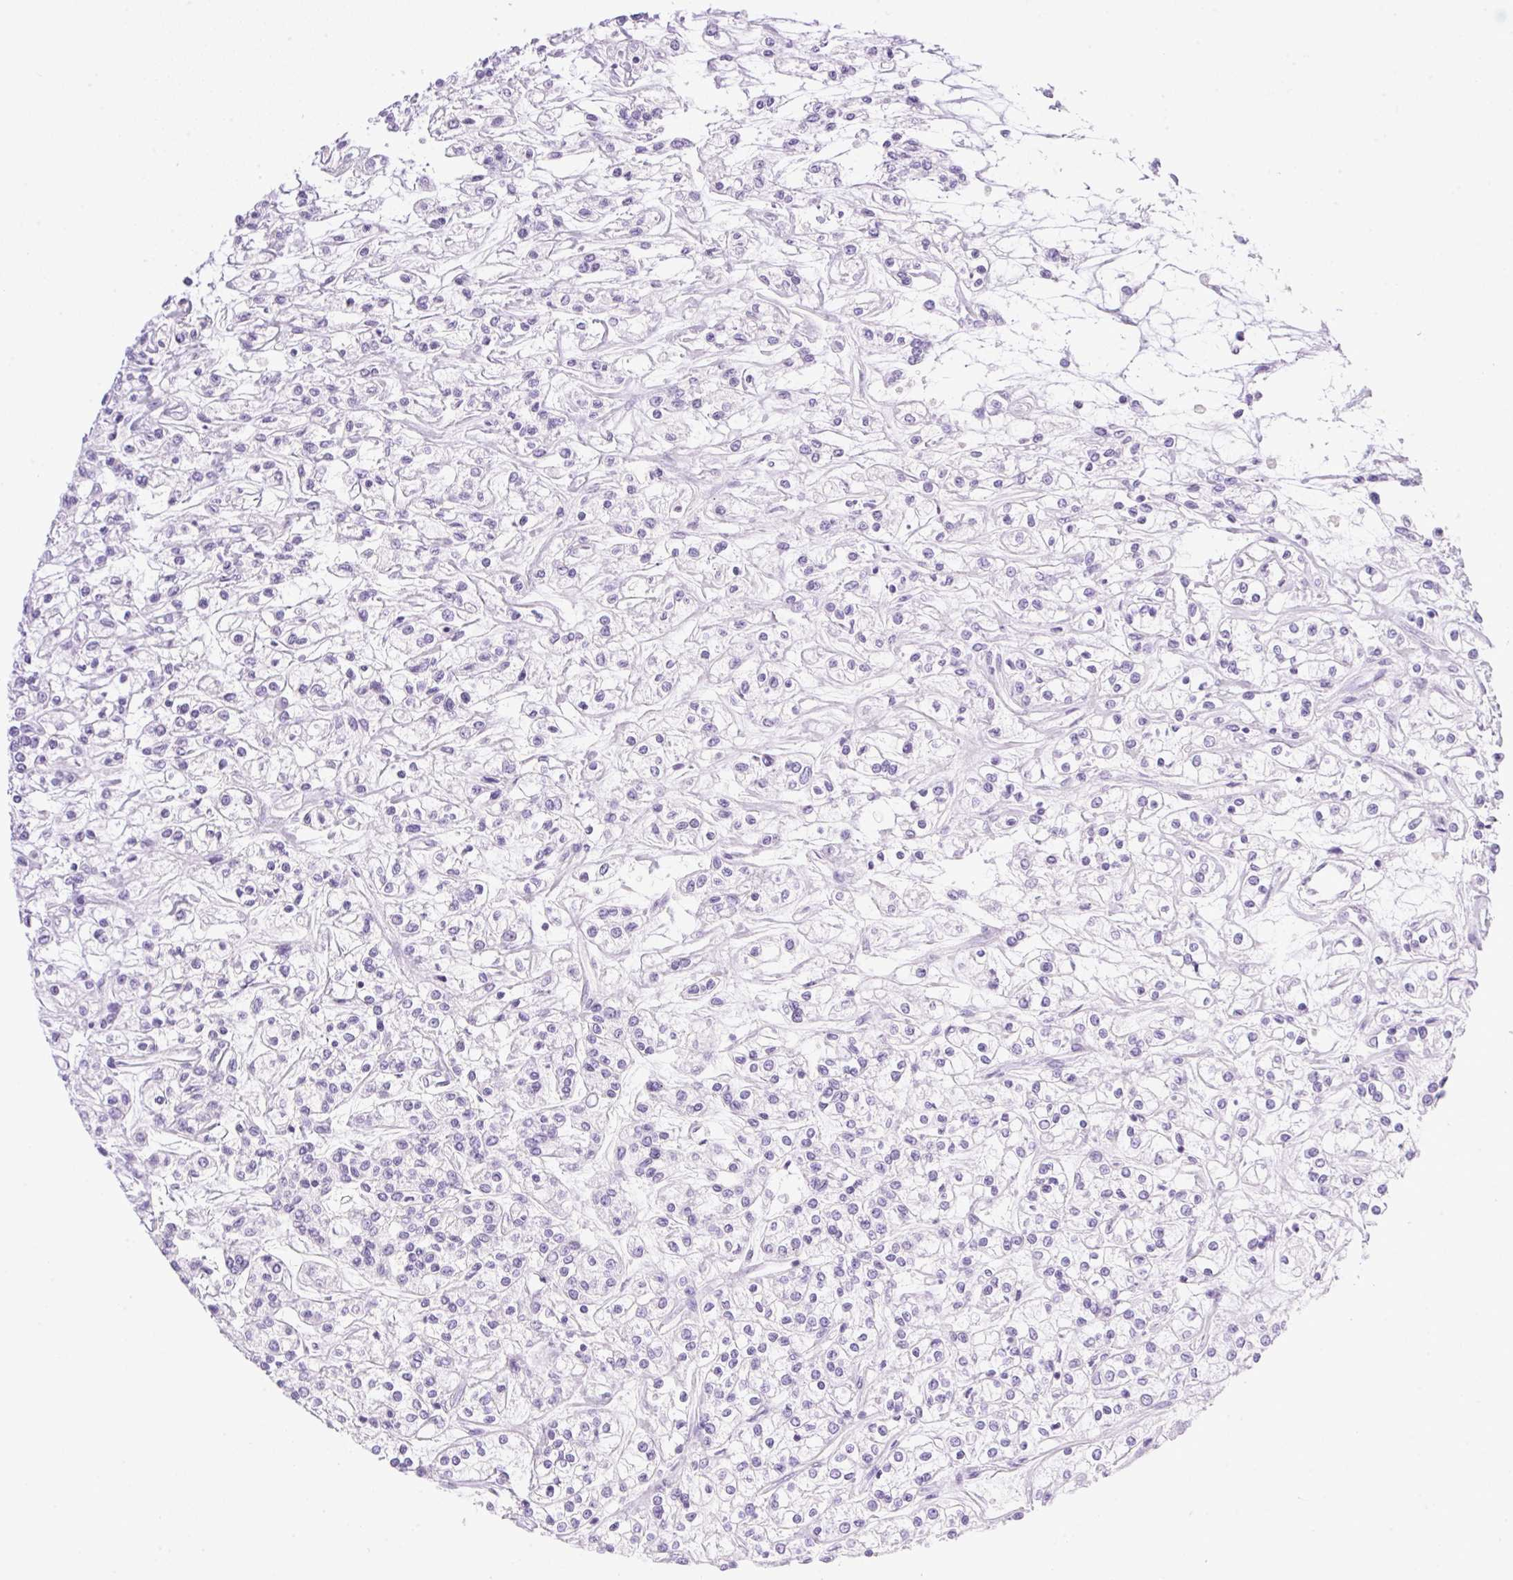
{"staining": {"intensity": "negative", "quantity": "none", "location": "none"}, "tissue": "renal cancer", "cell_type": "Tumor cells", "image_type": "cancer", "snomed": [{"axis": "morphology", "description": "Adenocarcinoma, NOS"}, {"axis": "topography", "description": "Kidney"}], "caption": "Tumor cells are negative for protein expression in human adenocarcinoma (renal). The staining was performed using DAB (3,3'-diaminobenzidine) to visualize the protein expression in brown, while the nuclei were stained in blue with hematoxylin (Magnification: 20x).", "gene": "SPRR4", "patient": {"sex": "female", "age": 59}}